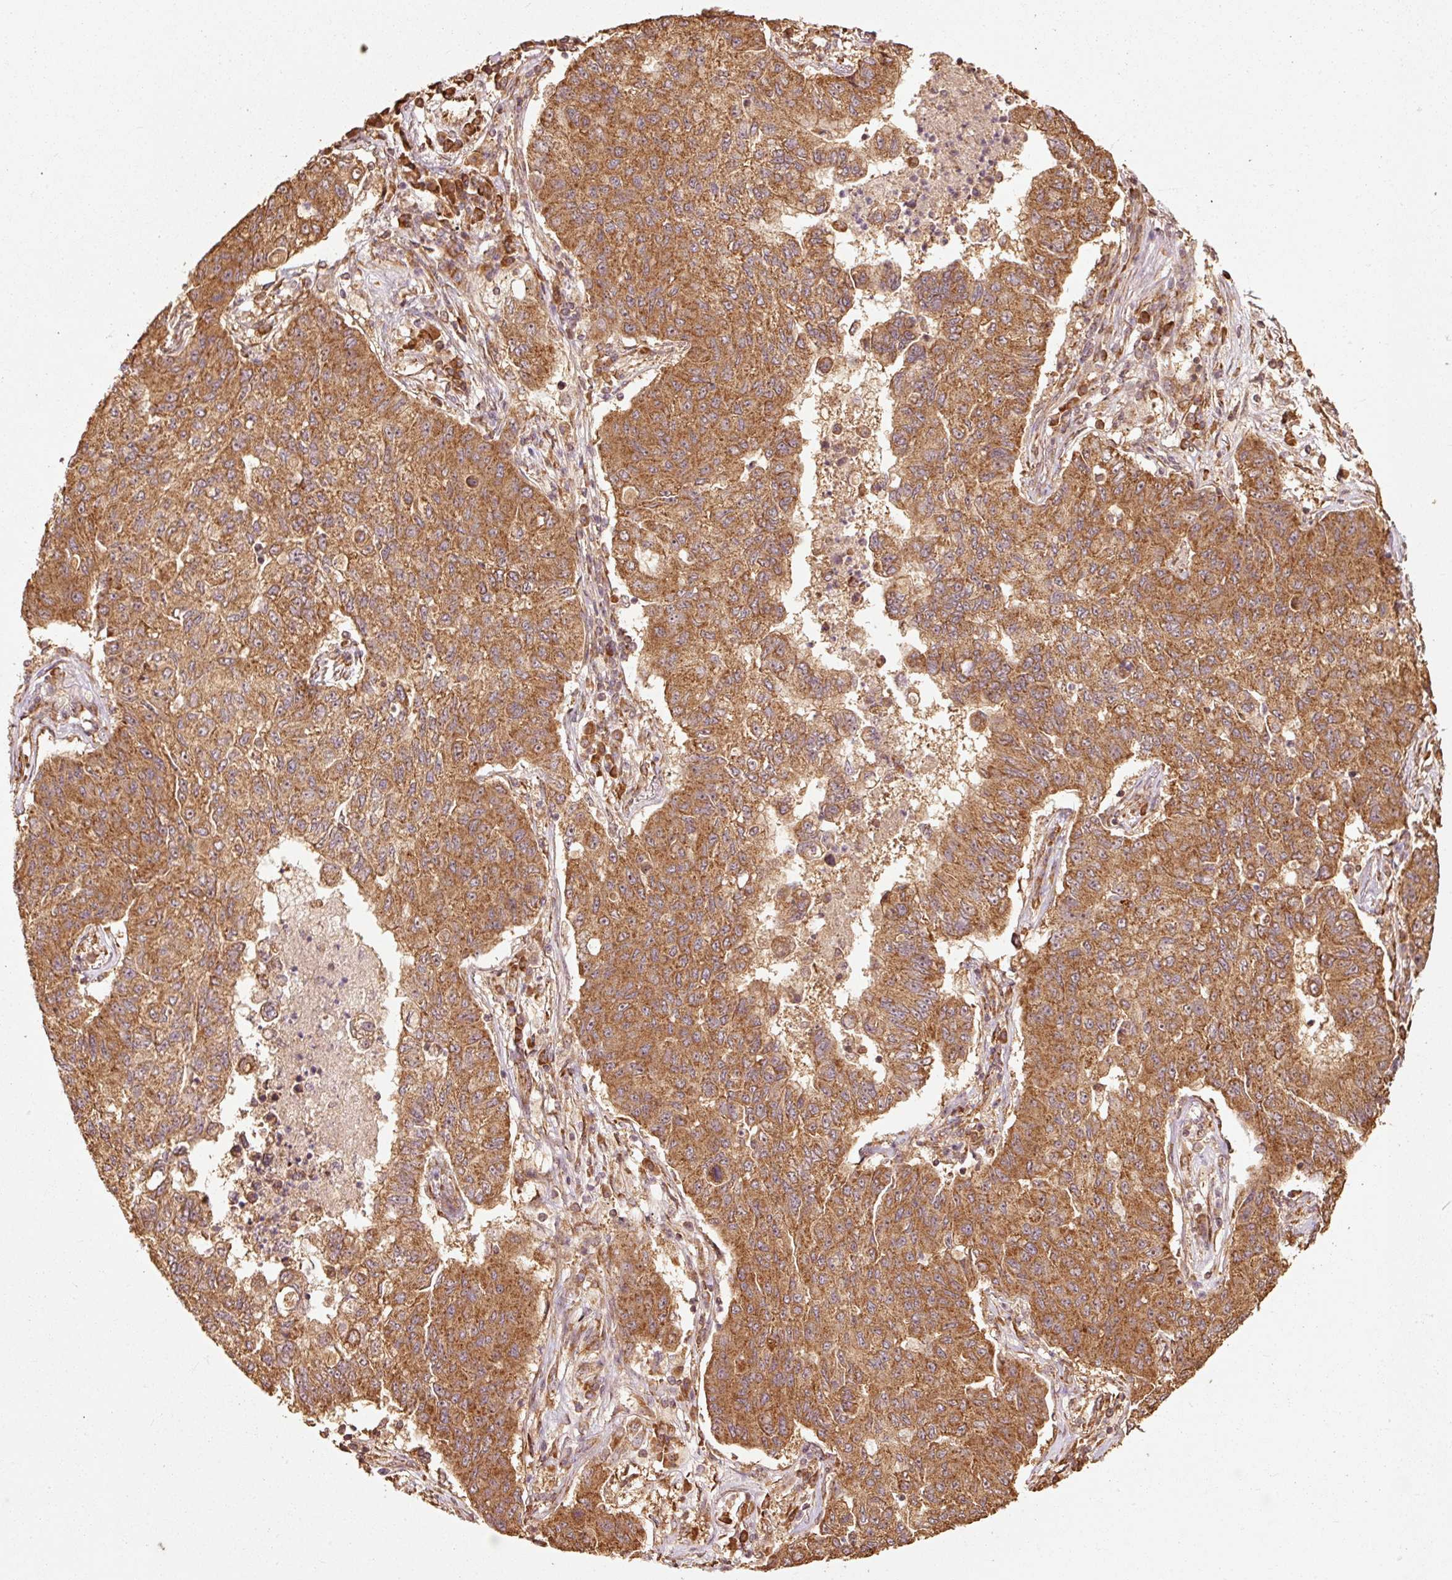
{"staining": {"intensity": "moderate", "quantity": ">75%", "location": "cytoplasmic/membranous"}, "tissue": "lung cancer", "cell_type": "Tumor cells", "image_type": "cancer", "snomed": [{"axis": "morphology", "description": "Squamous cell carcinoma, NOS"}, {"axis": "topography", "description": "Lung"}], "caption": "Brown immunohistochemical staining in human lung cancer (squamous cell carcinoma) displays moderate cytoplasmic/membranous expression in approximately >75% of tumor cells.", "gene": "MRPL16", "patient": {"sex": "male", "age": 74}}